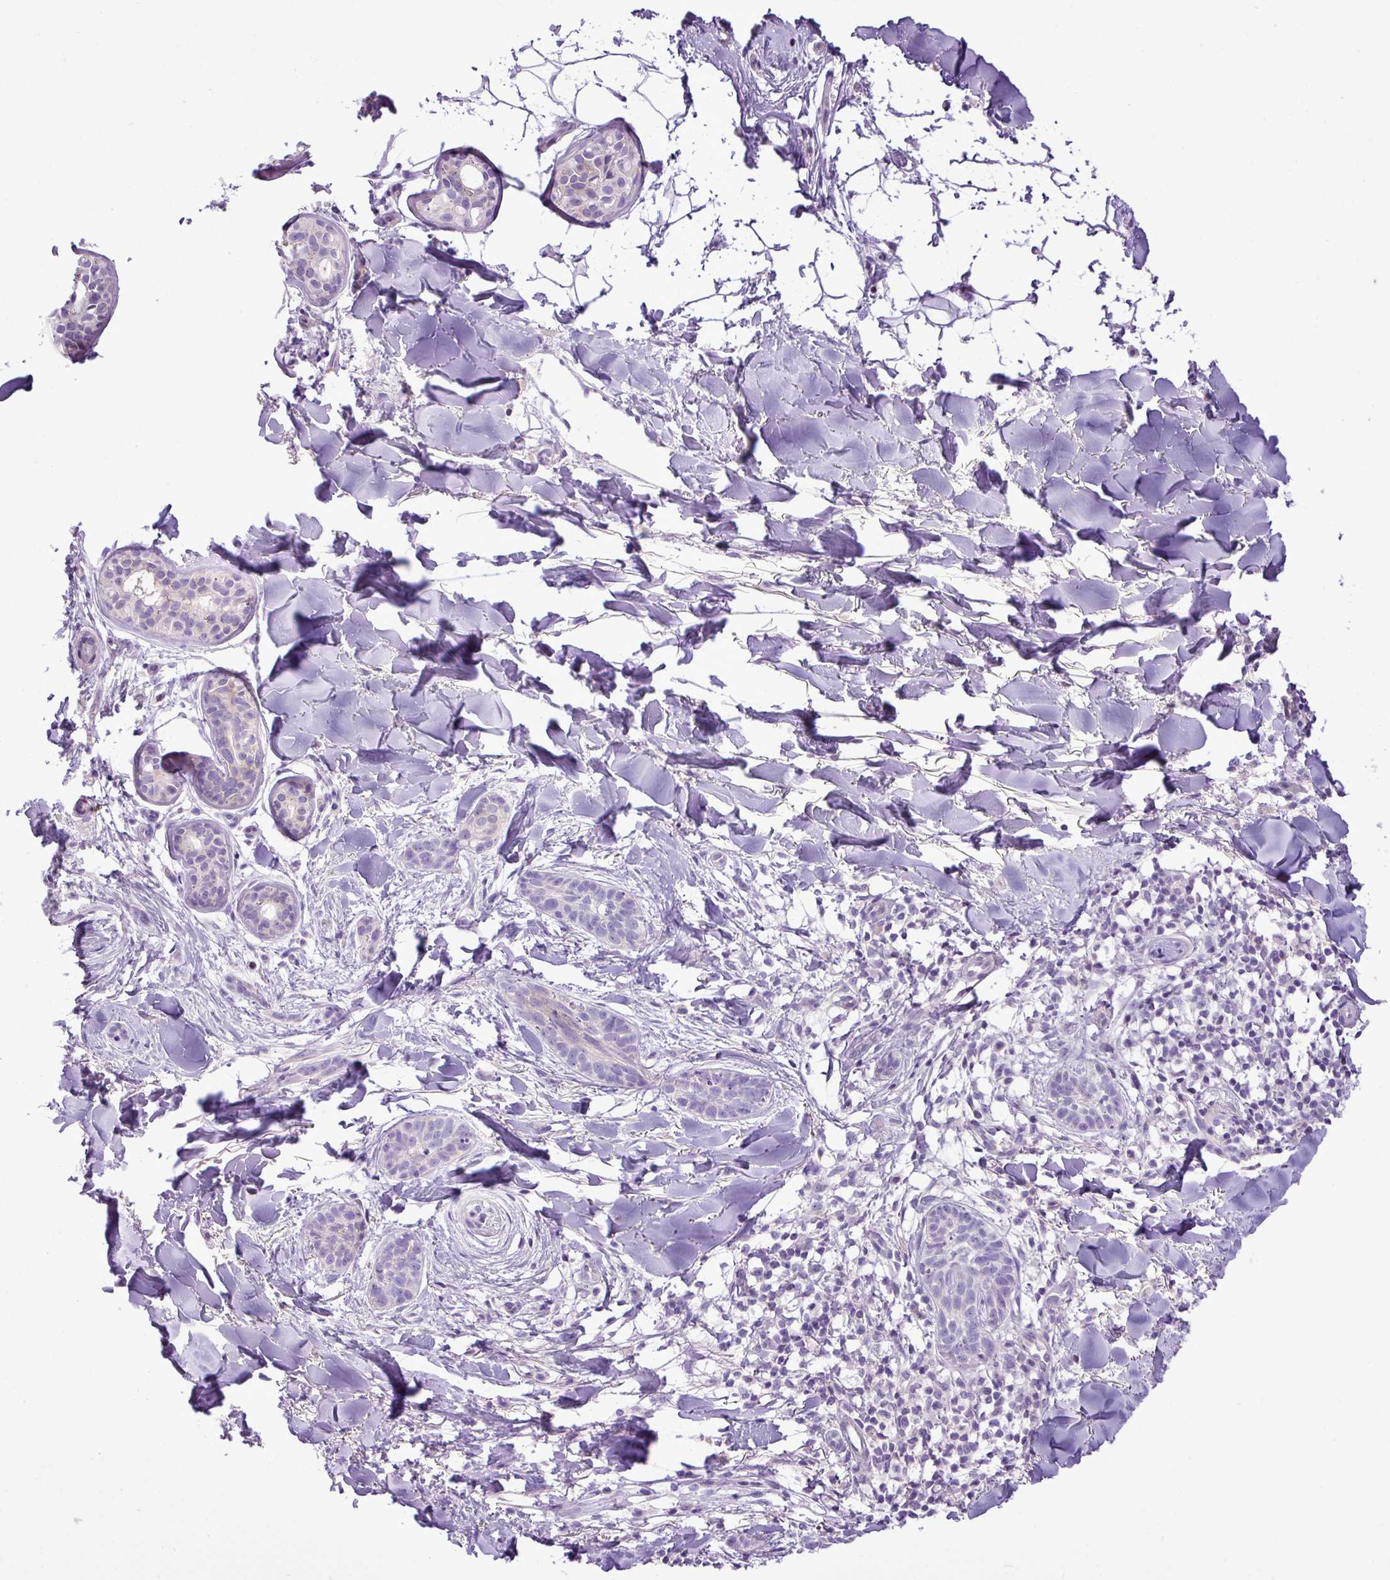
{"staining": {"intensity": "negative", "quantity": "none", "location": "none"}, "tissue": "skin cancer", "cell_type": "Tumor cells", "image_type": "cancer", "snomed": [{"axis": "morphology", "description": "Basal cell carcinoma"}, {"axis": "topography", "description": "Skin"}], "caption": "Human skin cancer (basal cell carcinoma) stained for a protein using immunohistochemistry exhibits no expression in tumor cells.", "gene": "ZSCAN5A", "patient": {"sex": "male", "age": 52}}